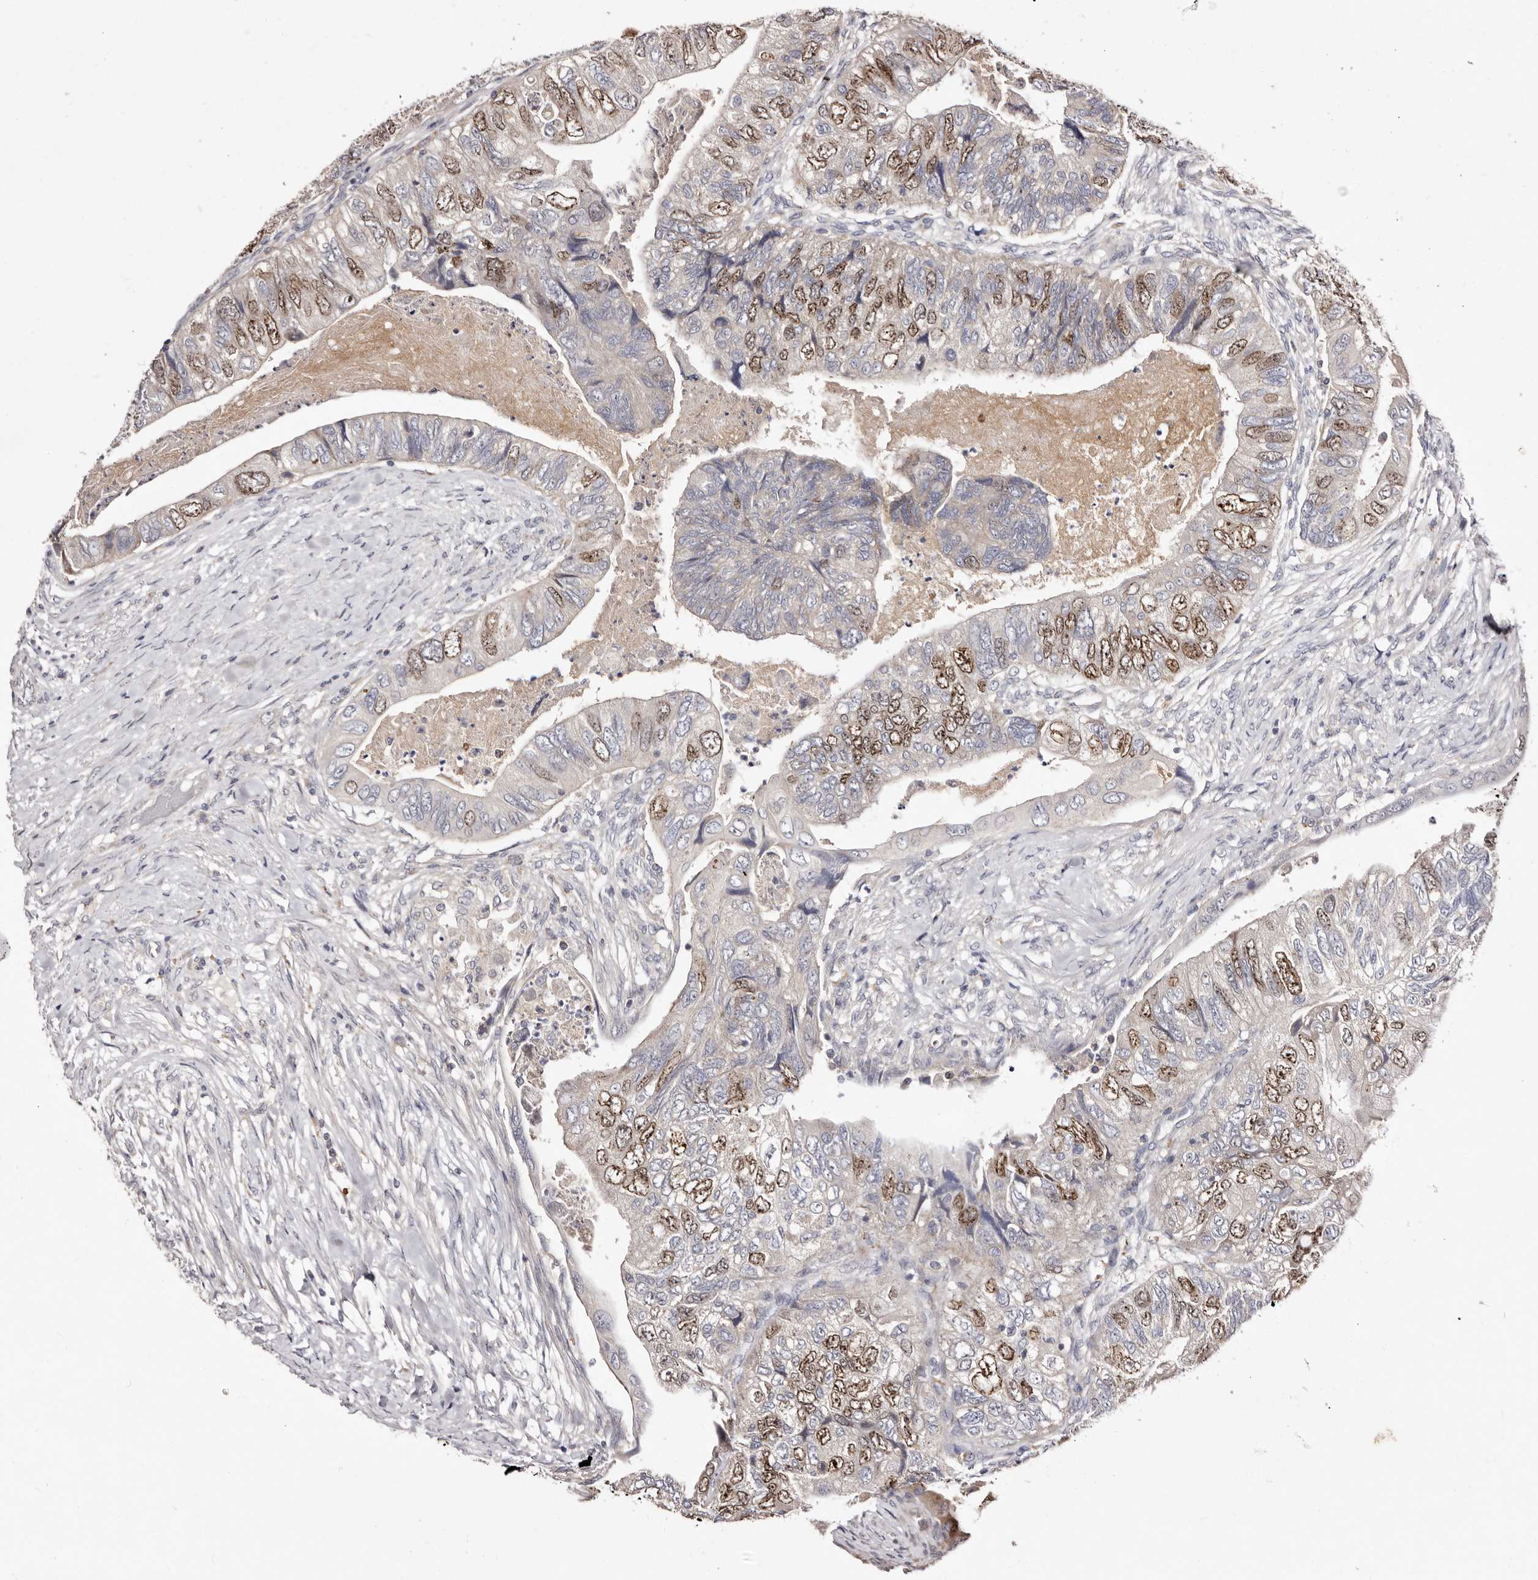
{"staining": {"intensity": "moderate", "quantity": "25%-75%", "location": "nuclear"}, "tissue": "colorectal cancer", "cell_type": "Tumor cells", "image_type": "cancer", "snomed": [{"axis": "morphology", "description": "Adenocarcinoma, NOS"}, {"axis": "topography", "description": "Rectum"}], "caption": "Tumor cells reveal medium levels of moderate nuclear expression in approximately 25%-75% of cells in adenocarcinoma (colorectal).", "gene": "CDCA8", "patient": {"sex": "male", "age": 63}}